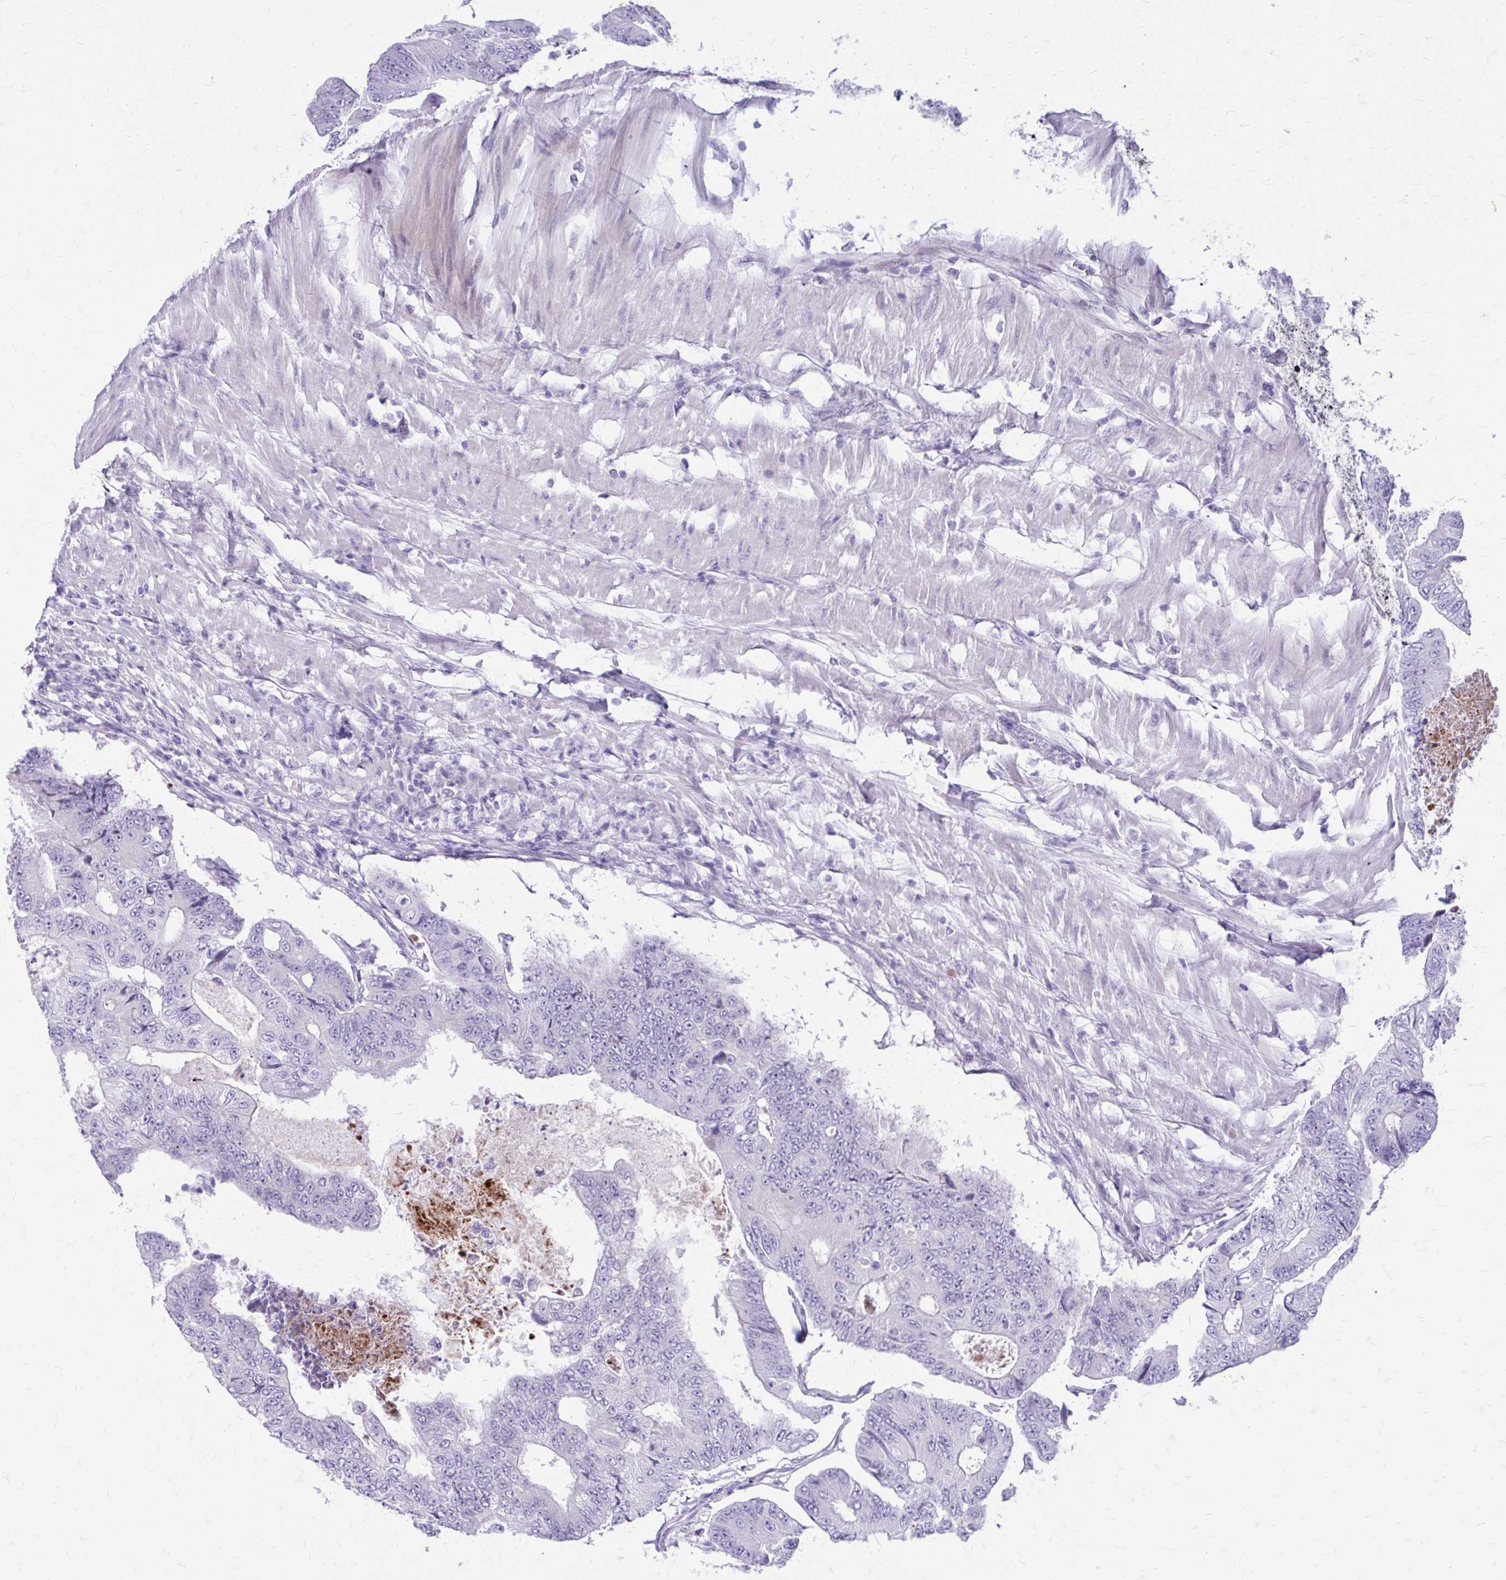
{"staining": {"intensity": "negative", "quantity": "none", "location": "none"}, "tissue": "colorectal cancer", "cell_type": "Tumor cells", "image_type": "cancer", "snomed": [{"axis": "morphology", "description": "Adenocarcinoma, NOS"}, {"axis": "topography", "description": "Colon"}], "caption": "A micrograph of colorectal adenocarcinoma stained for a protein demonstrates no brown staining in tumor cells.", "gene": "LCN15", "patient": {"sex": "female", "age": 48}}